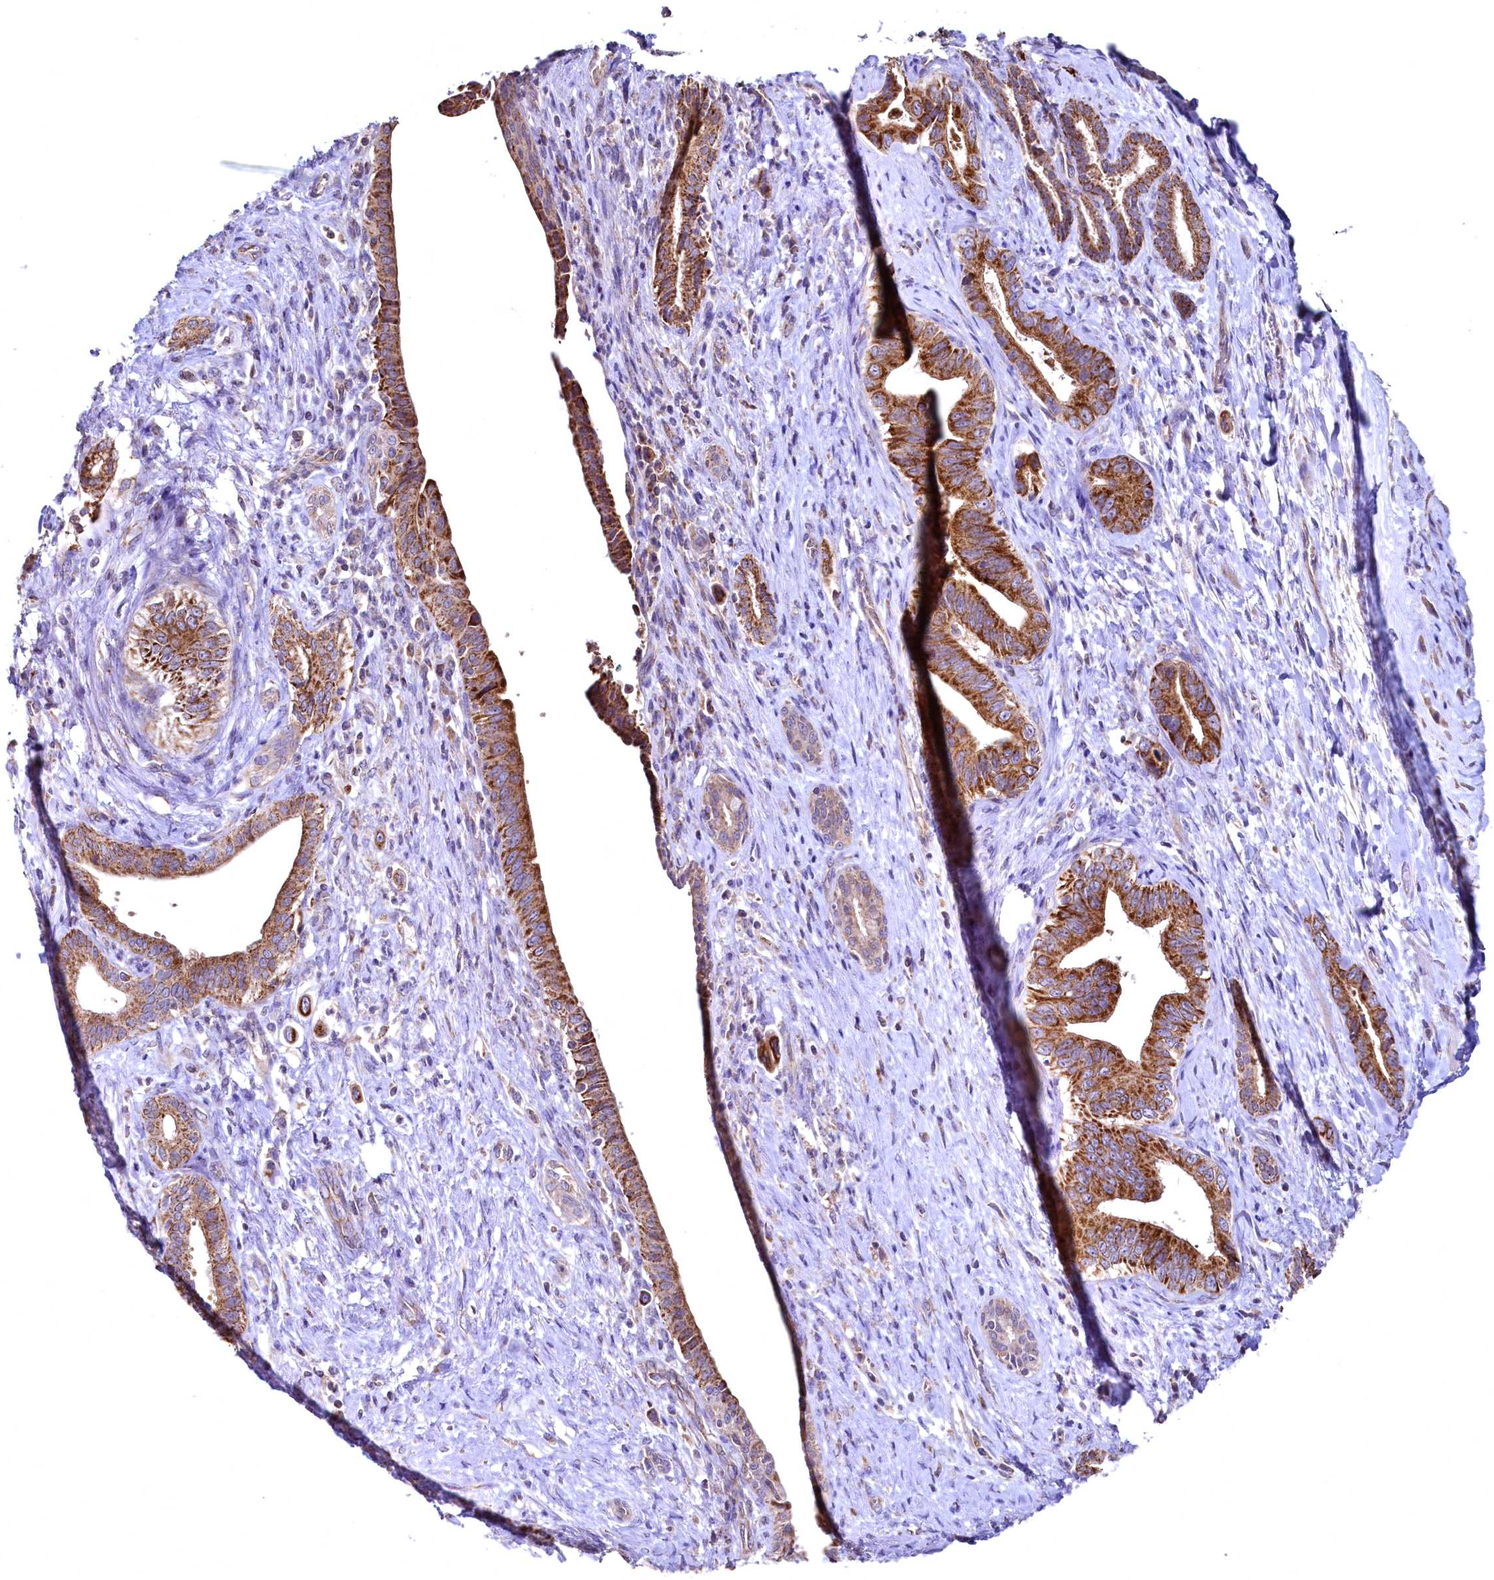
{"staining": {"intensity": "strong", "quantity": ">75%", "location": "cytoplasmic/membranous"}, "tissue": "pancreatic cancer", "cell_type": "Tumor cells", "image_type": "cancer", "snomed": [{"axis": "morphology", "description": "Adenocarcinoma, NOS"}, {"axis": "topography", "description": "Pancreas"}], "caption": "Immunohistochemical staining of pancreatic cancer displays high levels of strong cytoplasmic/membranous protein staining in about >75% of tumor cells.", "gene": "MRPL57", "patient": {"sex": "female", "age": 55}}